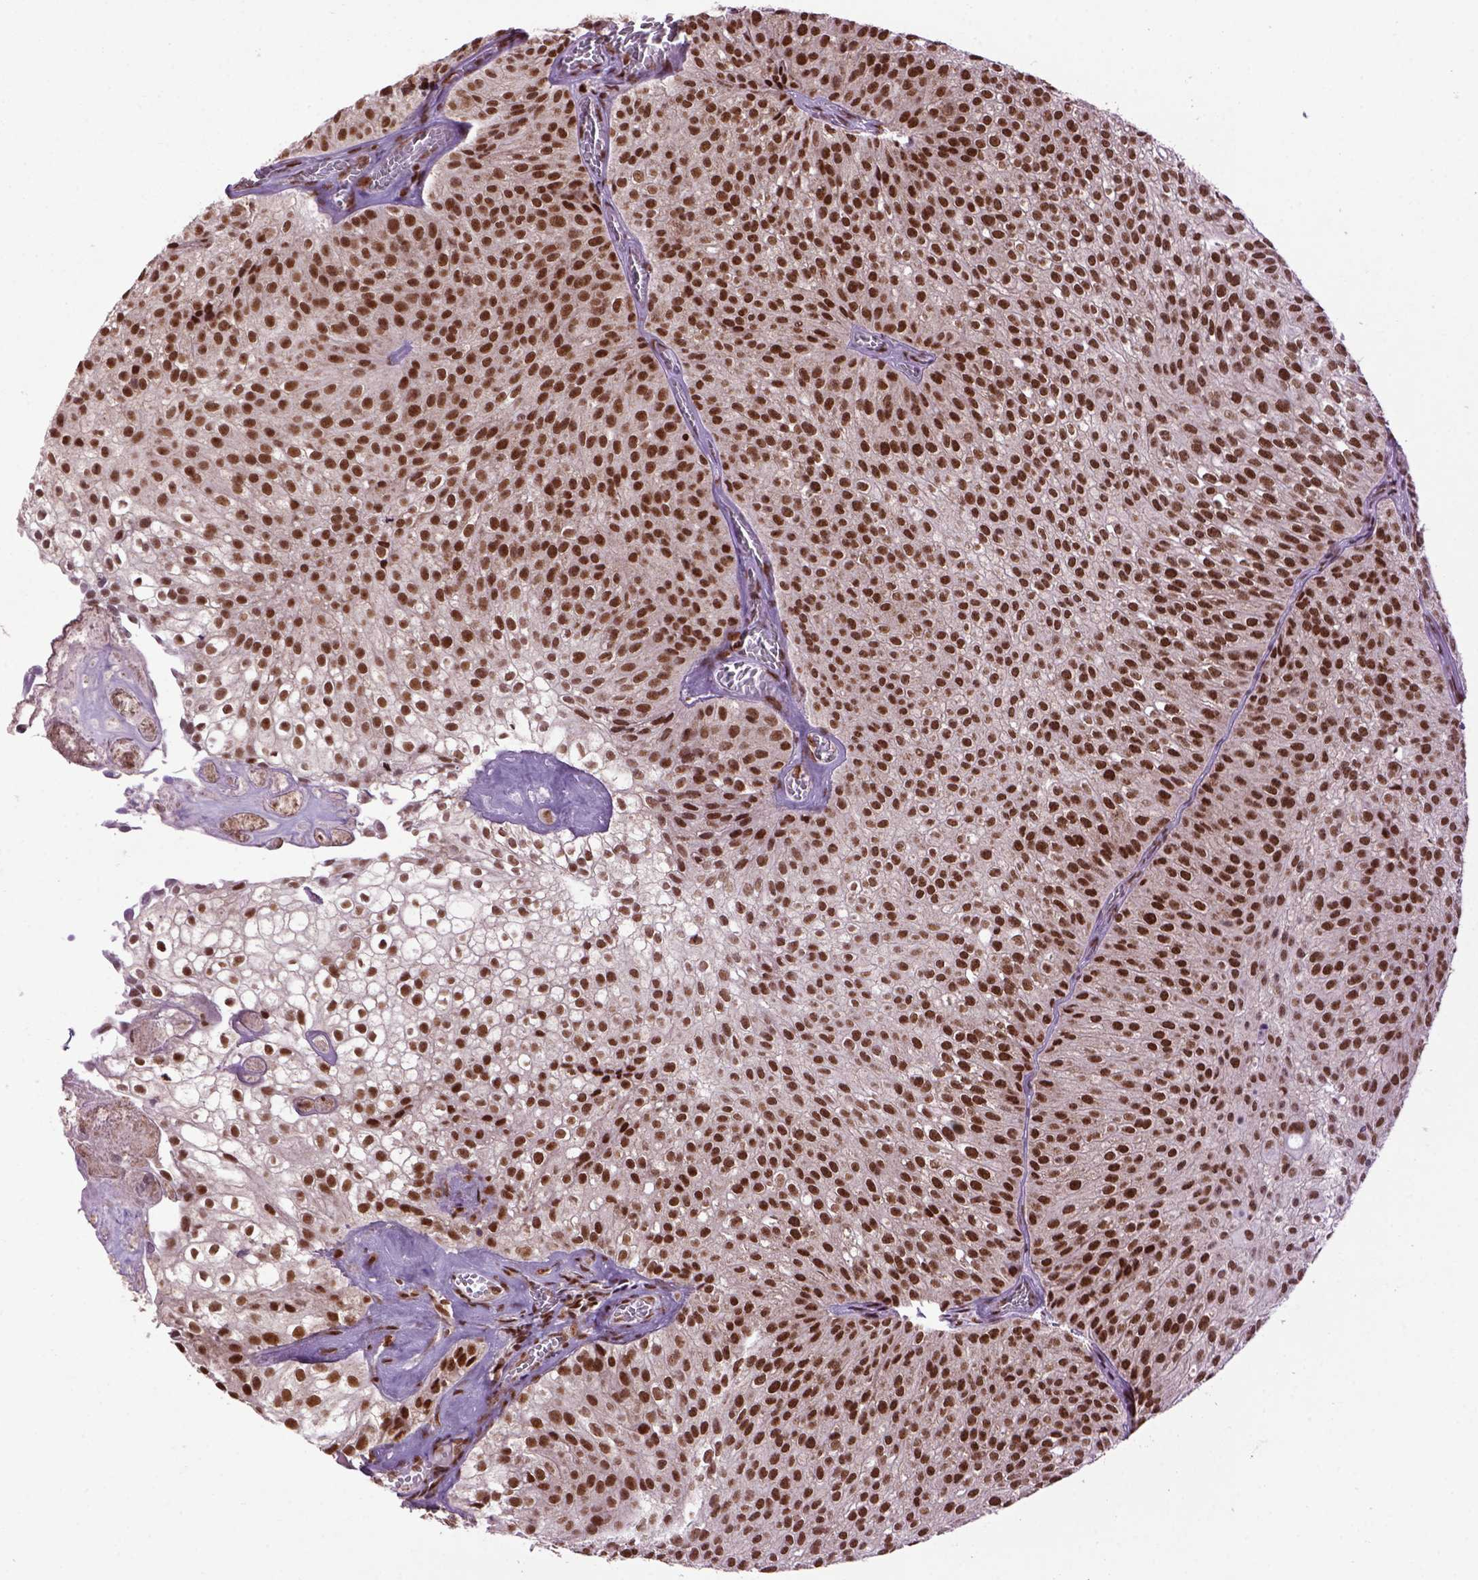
{"staining": {"intensity": "strong", "quantity": ">75%", "location": "nuclear"}, "tissue": "urothelial cancer", "cell_type": "Tumor cells", "image_type": "cancer", "snomed": [{"axis": "morphology", "description": "Urothelial carcinoma, Low grade"}, {"axis": "topography", "description": "Urinary bladder"}], "caption": "Tumor cells show strong nuclear positivity in approximately >75% of cells in low-grade urothelial carcinoma. (IHC, brightfield microscopy, high magnification).", "gene": "CELF1", "patient": {"sex": "male", "age": 70}}